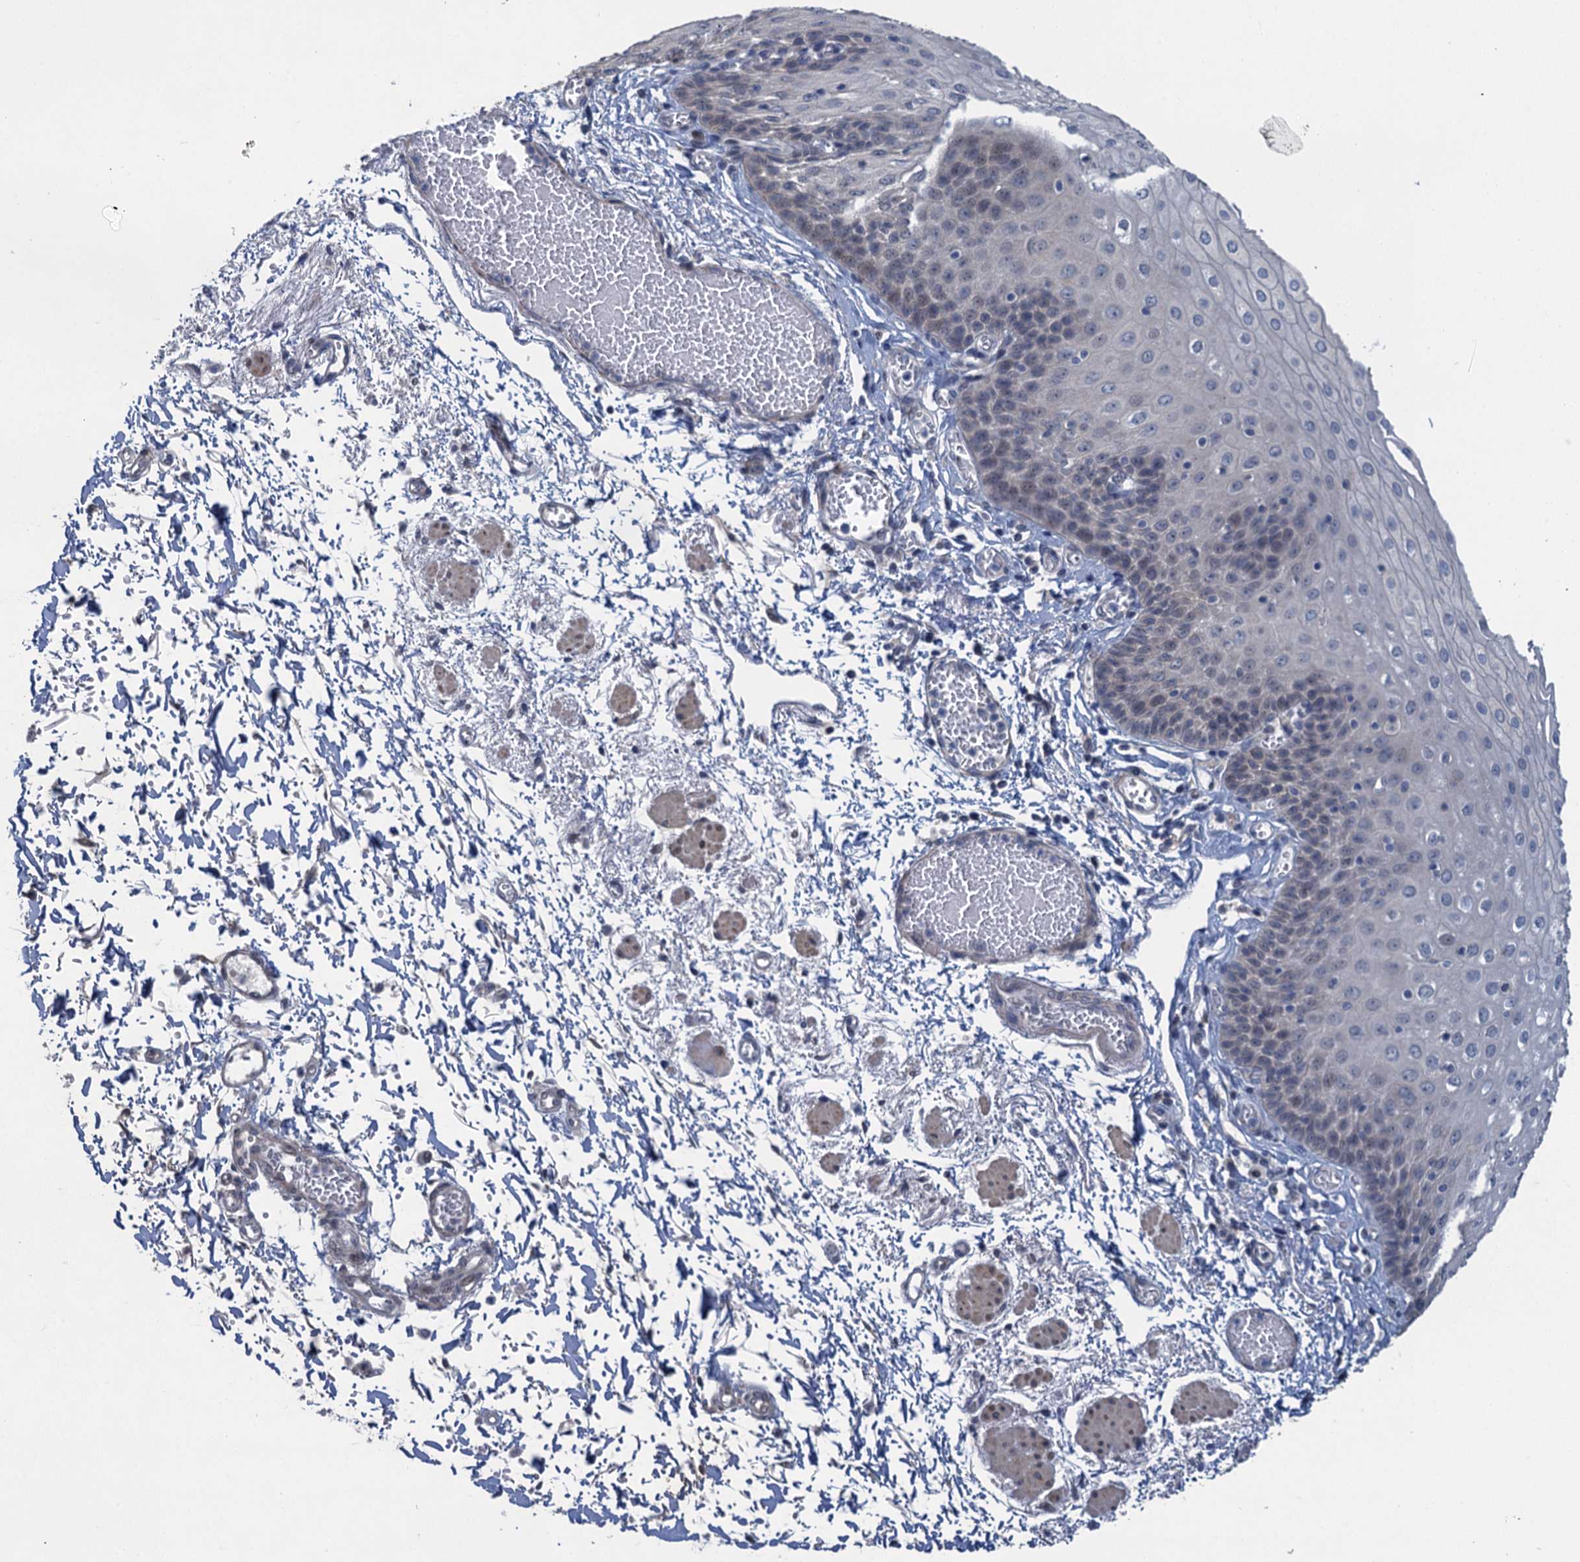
{"staining": {"intensity": "negative", "quantity": "none", "location": "none"}, "tissue": "esophagus", "cell_type": "Squamous epithelial cells", "image_type": "normal", "snomed": [{"axis": "morphology", "description": "Normal tissue, NOS"}, {"axis": "topography", "description": "Esophagus"}], "caption": "This histopathology image is of normal esophagus stained with immunohistochemistry (IHC) to label a protein in brown with the nuclei are counter-stained blue. There is no expression in squamous epithelial cells.", "gene": "MRFAP1", "patient": {"sex": "male", "age": 81}}